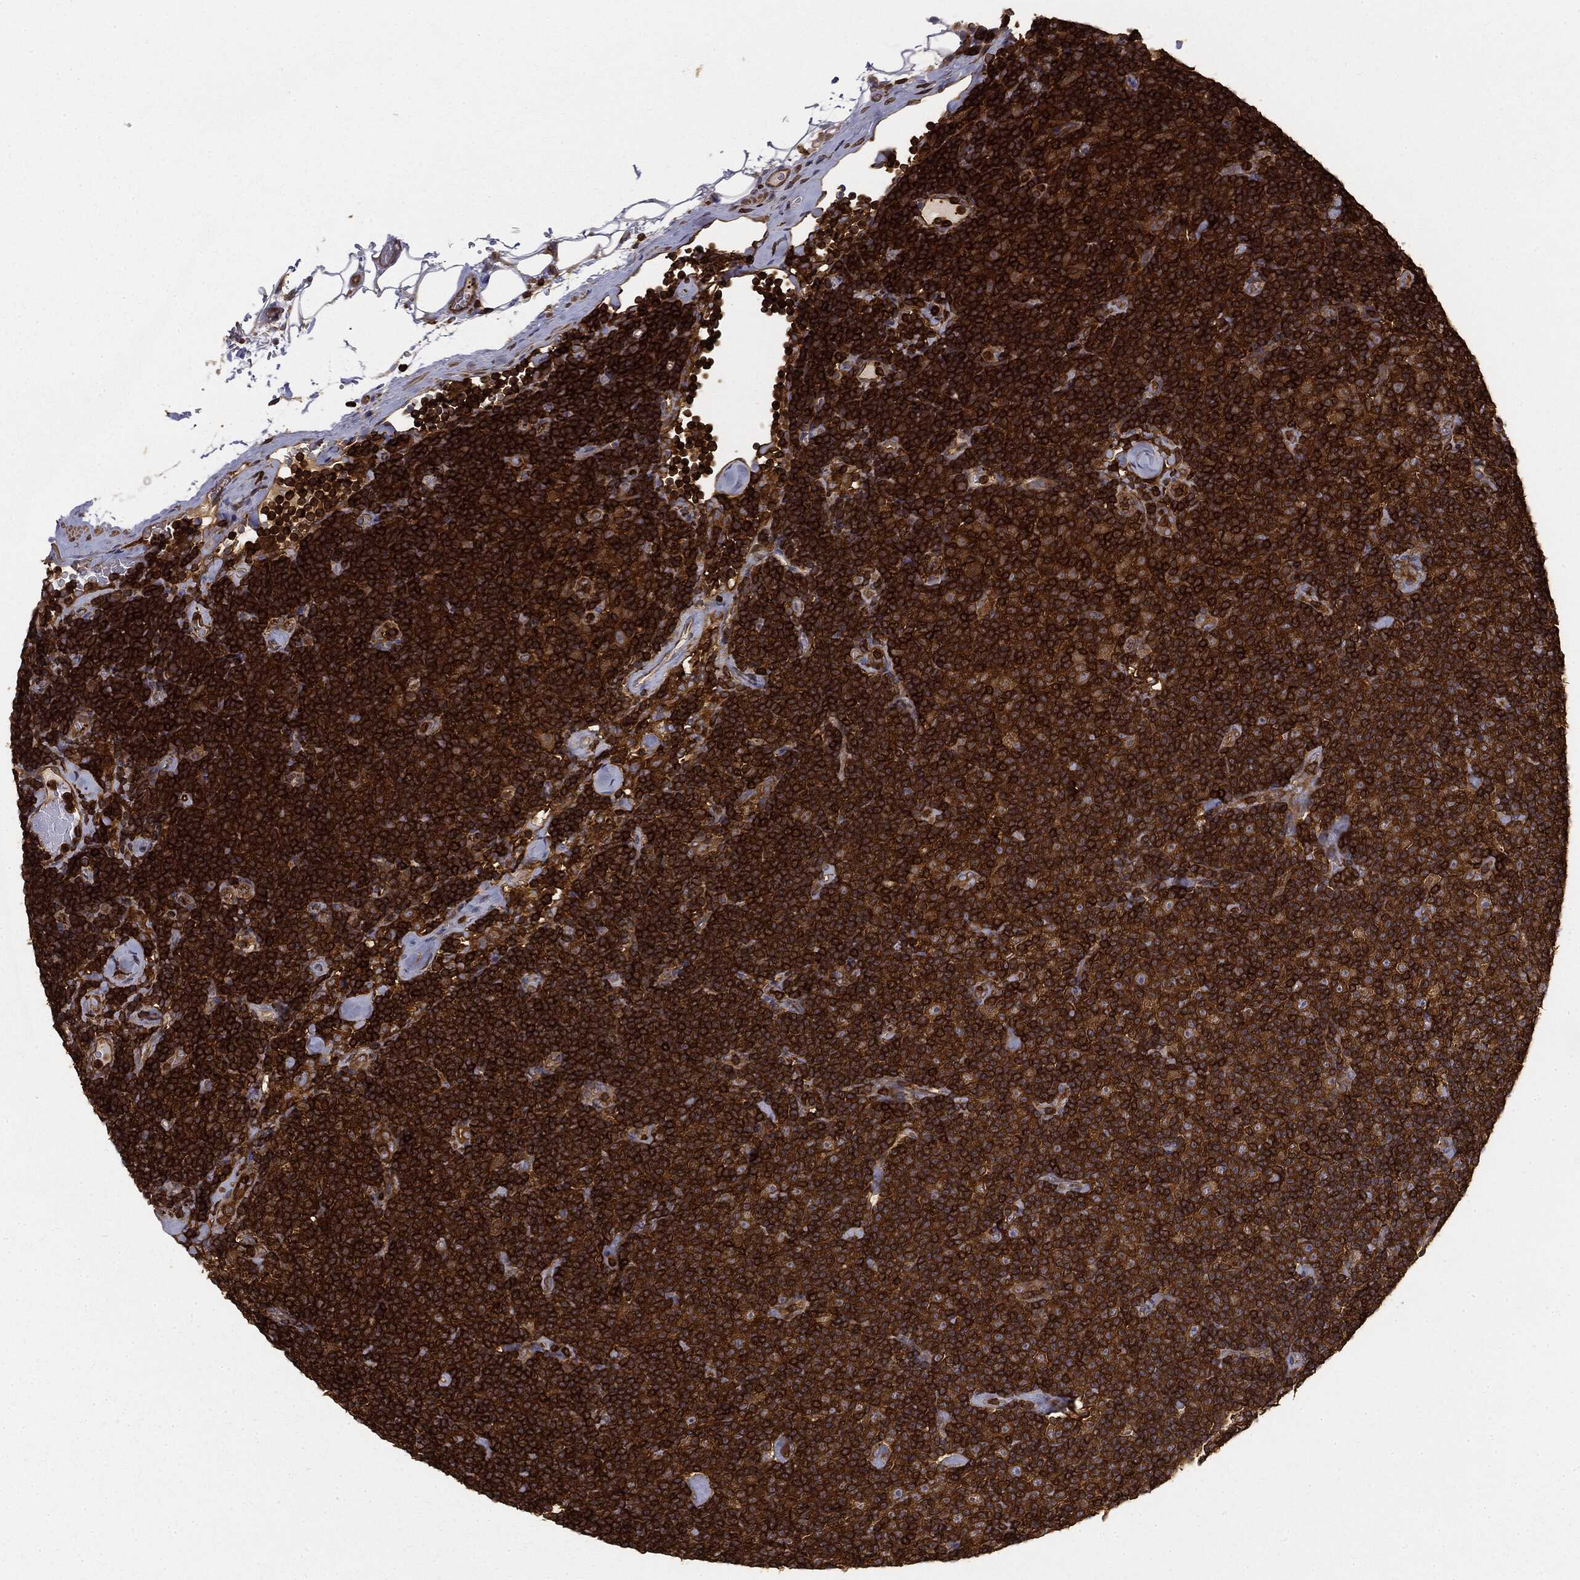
{"staining": {"intensity": "strong", "quantity": ">75%", "location": "cytoplasmic/membranous"}, "tissue": "lymphoma", "cell_type": "Tumor cells", "image_type": "cancer", "snomed": [{"axis": "morphology", "description": "Malignant lymphoma, non-Hodgkin's type, Low grade"}, {"axis": "topography", "description": "Lymph node"}], "caption": "Low-grade malignant lymphoma, non-Hodgkin's type tissue displays strong cytoplasmic/membranous positivity in about >75% of tumor cells", "gene": "WDR1", "patient": {"sex": "male", "age": 81}}